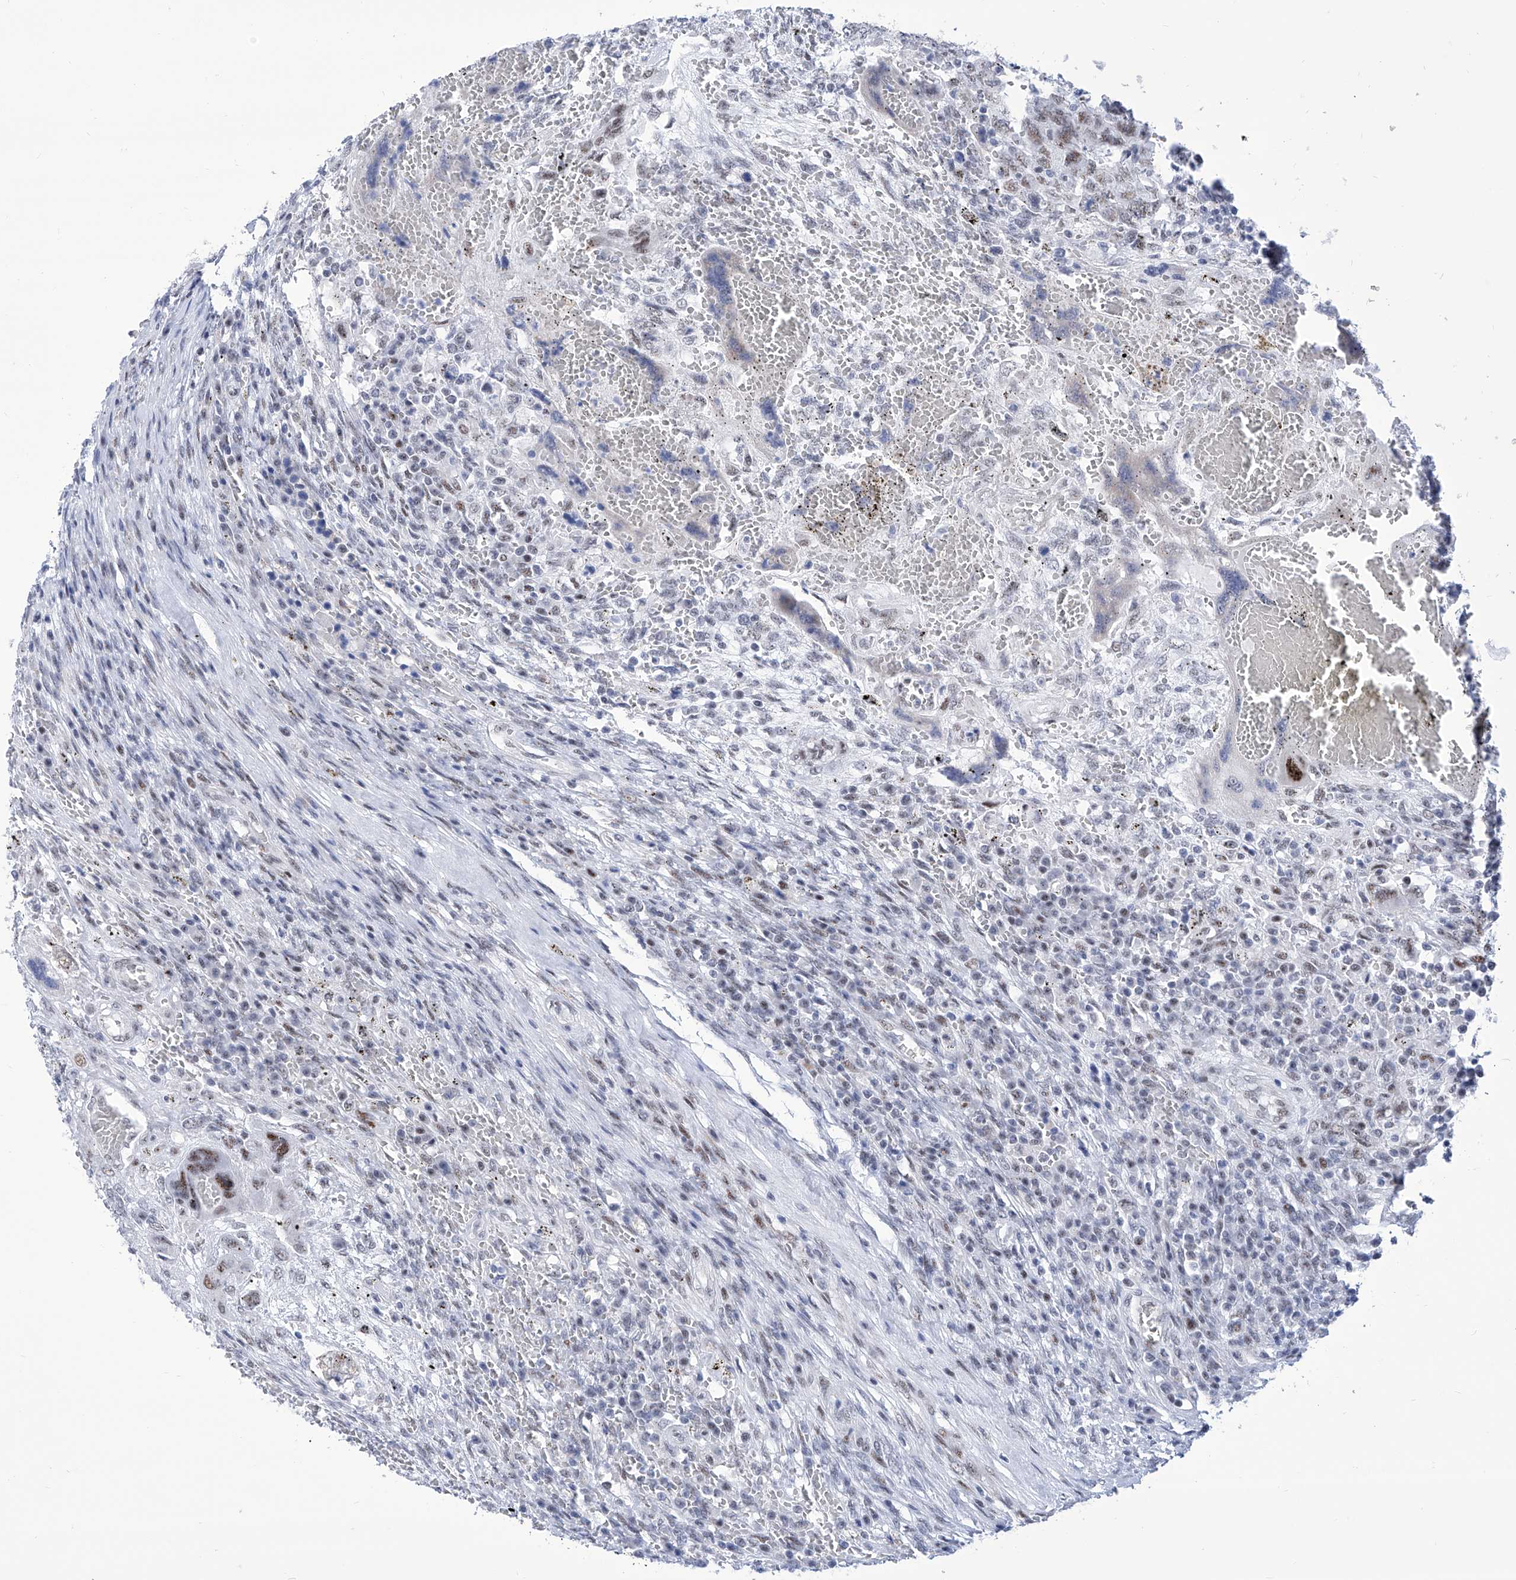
{"staining": {"intensity": "moderate", "quantity": "<25%", "location": "nuclear"}, "tissue": "testis cancer", "cell_type": "Tumor cells", "image_type": "cancer", "snomed": [{"axis": "morphology", "description": "Carcinoma, Embryonal, NOS"}, {"axis": "topography", "description": "Testis"}], "caption": "Testis cancer tissue demonstrates moderate nuclear positivity in about <25% of tumor cells", "gene": "SART1", "patient": {"sex": "male", "age": 26}}